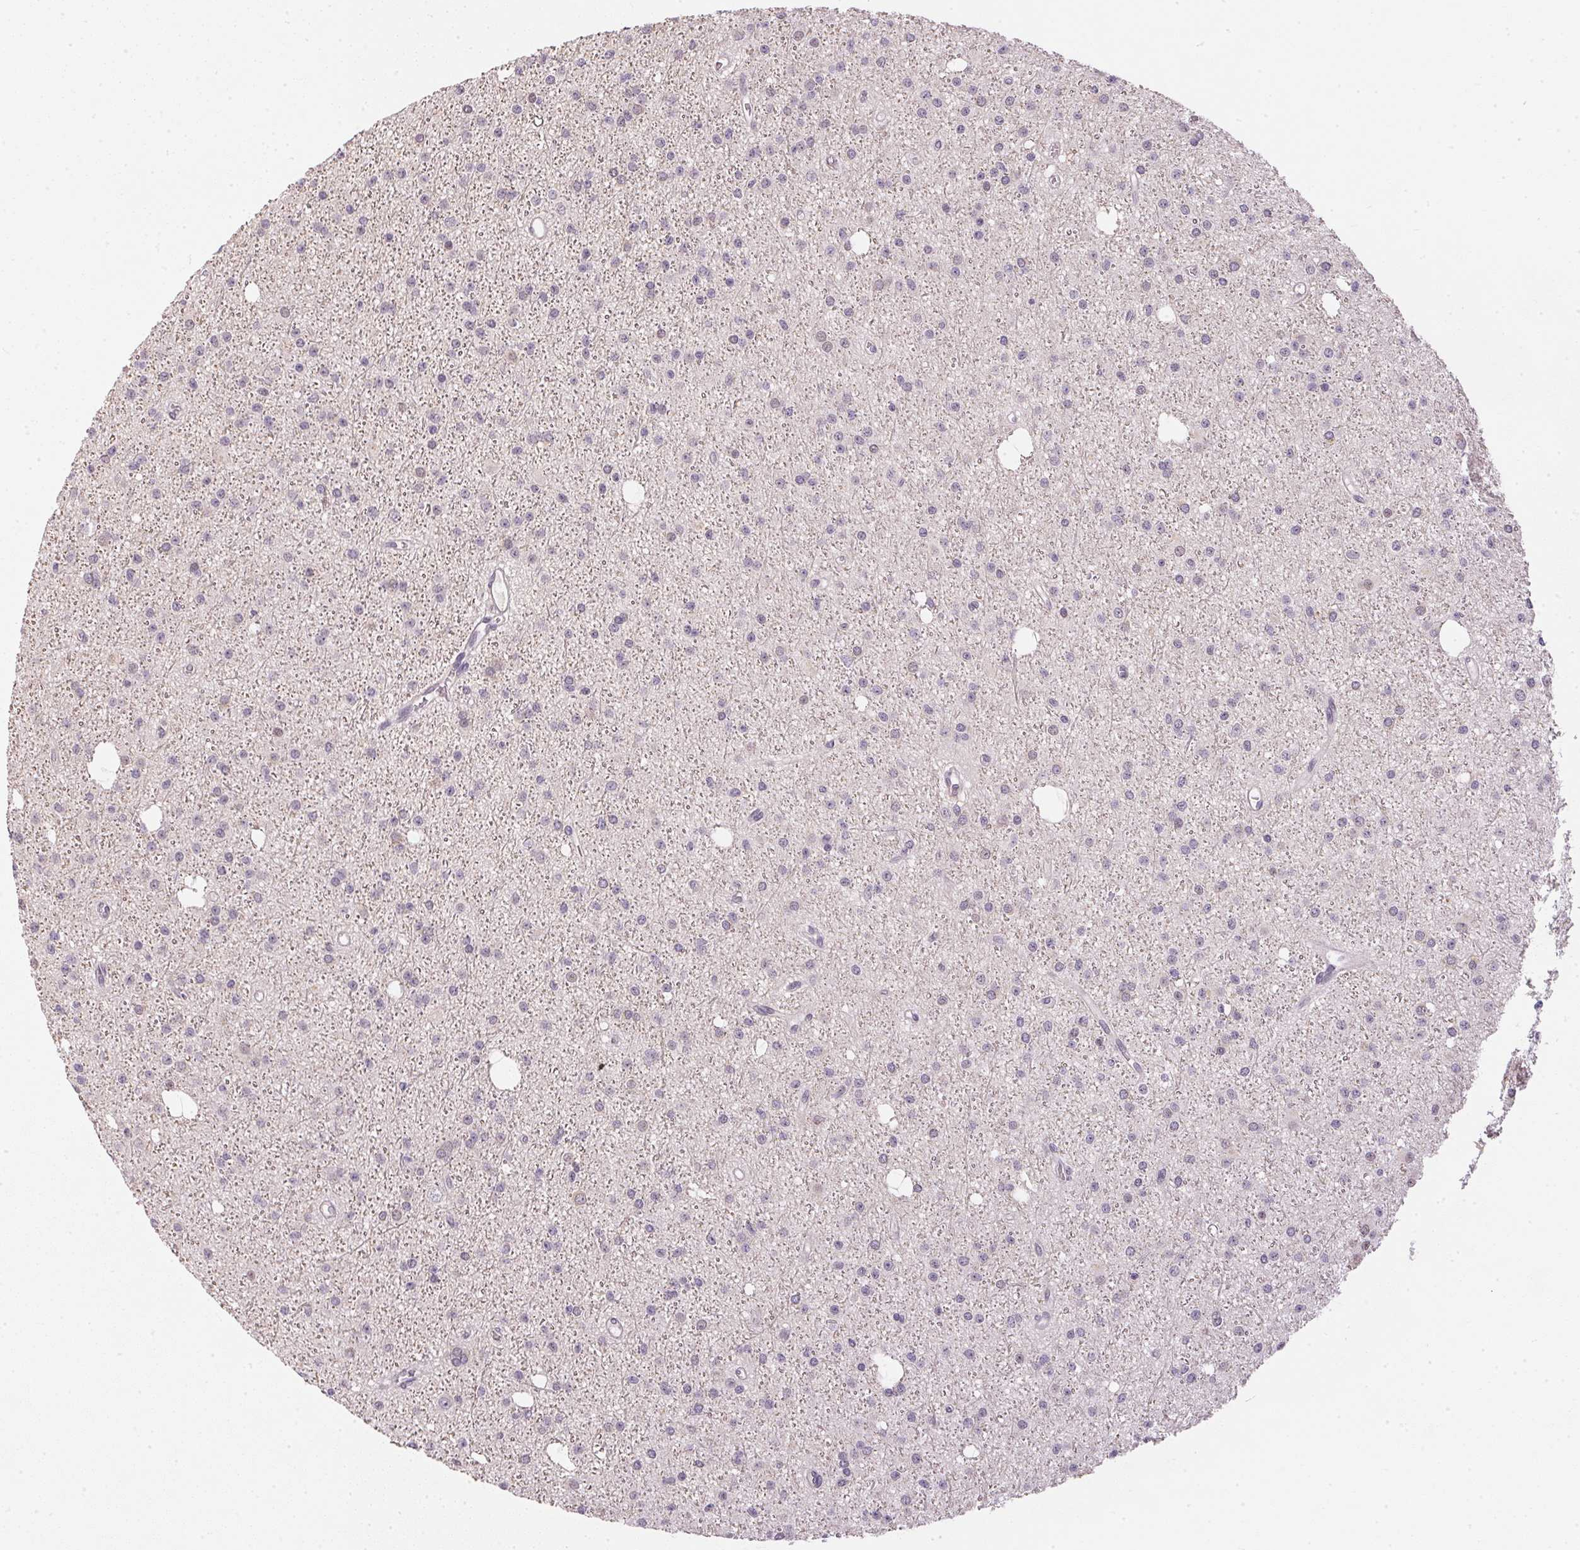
{"staining": {"intensity": "negative", "quantity": "none", "location": "none"}, "tissue": "glioma", "cell_type": "Tumor cells", "image_type": "cancer", "snomed": [{"axis": "morphology", "description": "Glioma, malignant, Low grade"}, {"axis": "topography", "description": "Brain"}], "caption": "A histopathology image of human glioma is negative for staining in tumor cells.", "gene": "TTC23L", "patient": {"sex": "male", "age": 27}}